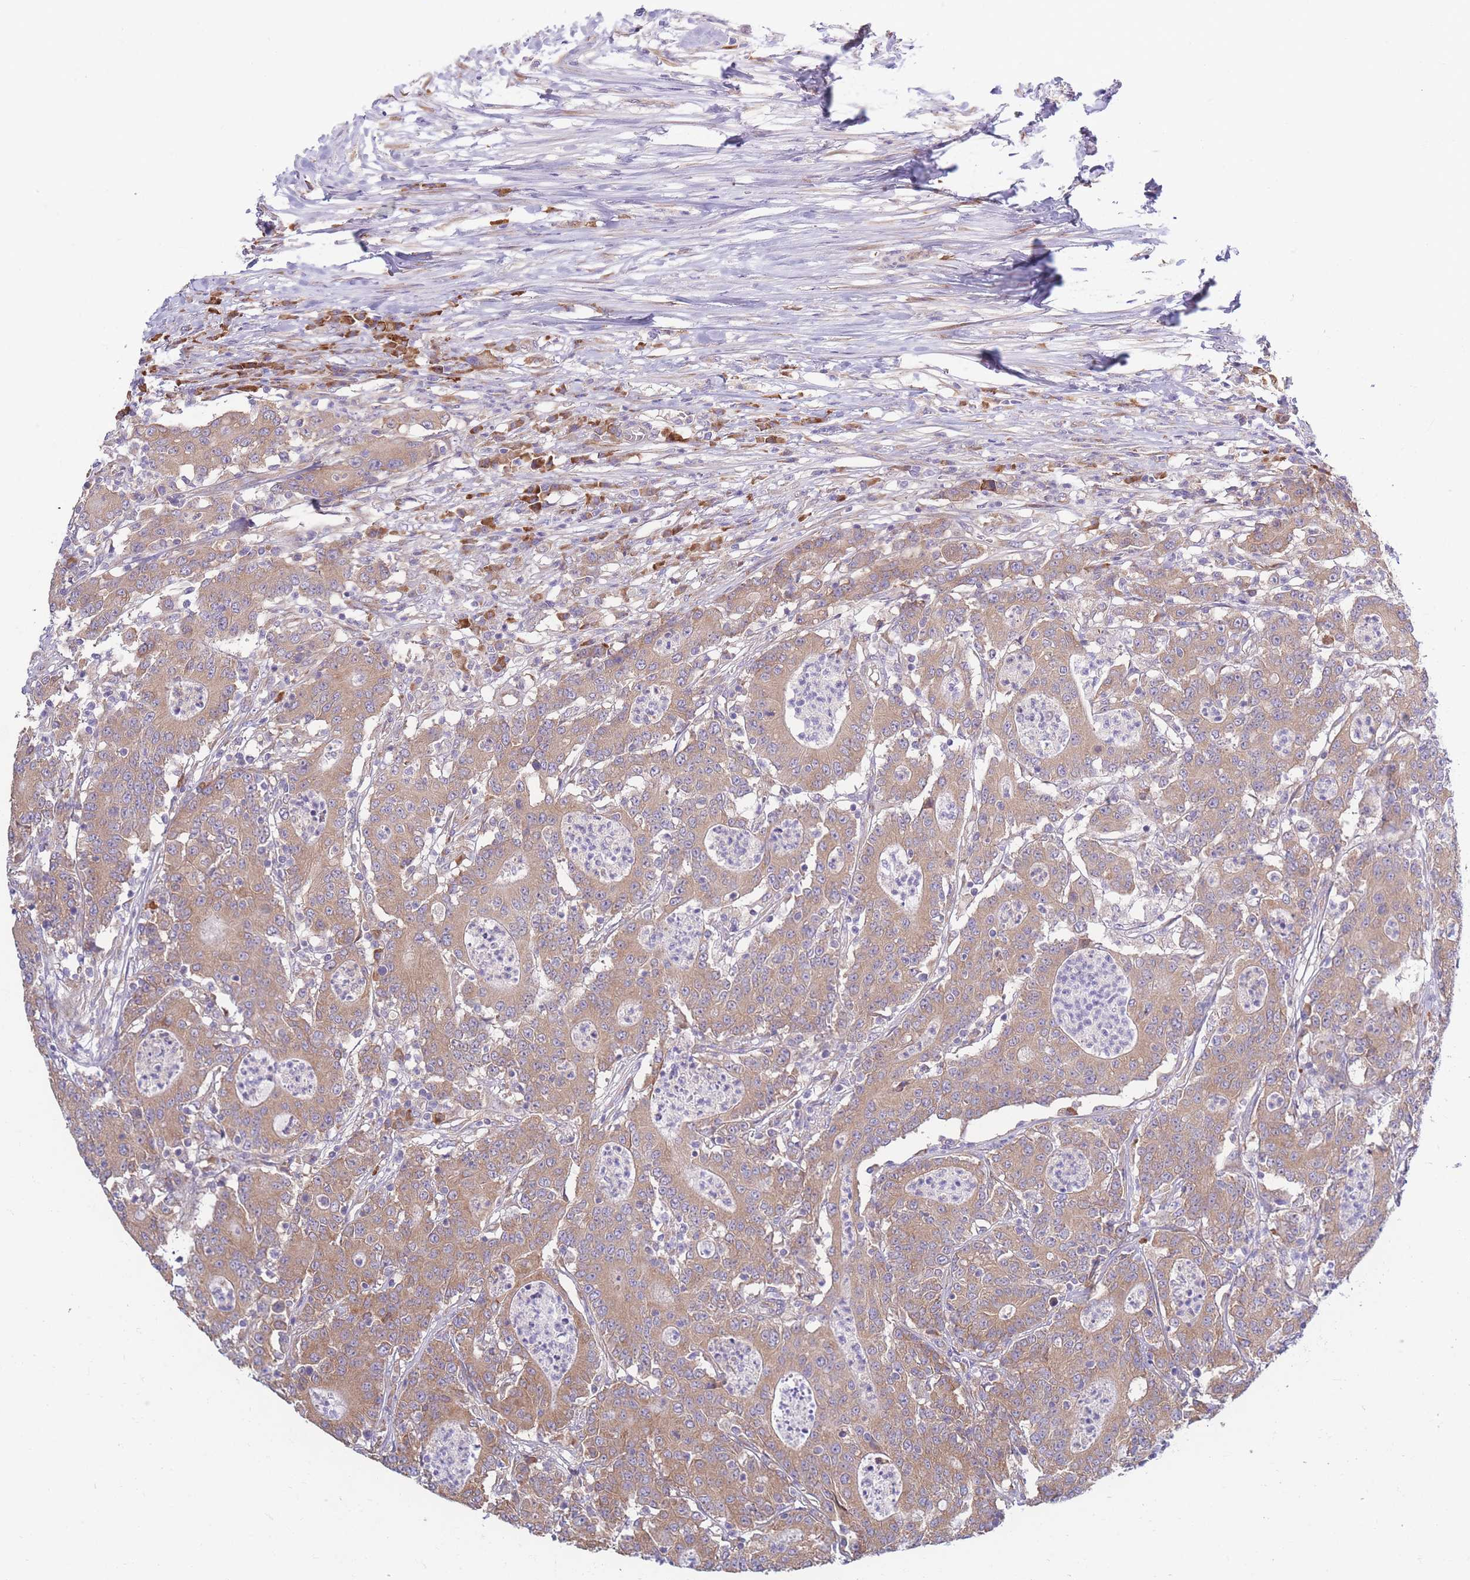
{"staining": {"intensity": "moderate", "quantity": ">75%", "location": "cytoplasmic/membranous"}, "tissue": "colorectal cancer", "cell_type": "Tumor cells", "image_type": "cancer", "snomed": [{"axis": "morphology", "description": "Adenocarcinoma, NOS"}, {"axis": "topography", "description": "Colon"}], "caption": "Human adenocarcinoma (colorectal) stained with a brown dye exhibits moderate cytoplasmic/membranous positive staining in about >75% of tumor cells.", "gene": "BEX1", "patient": {"sex": "male", "age": 83}}